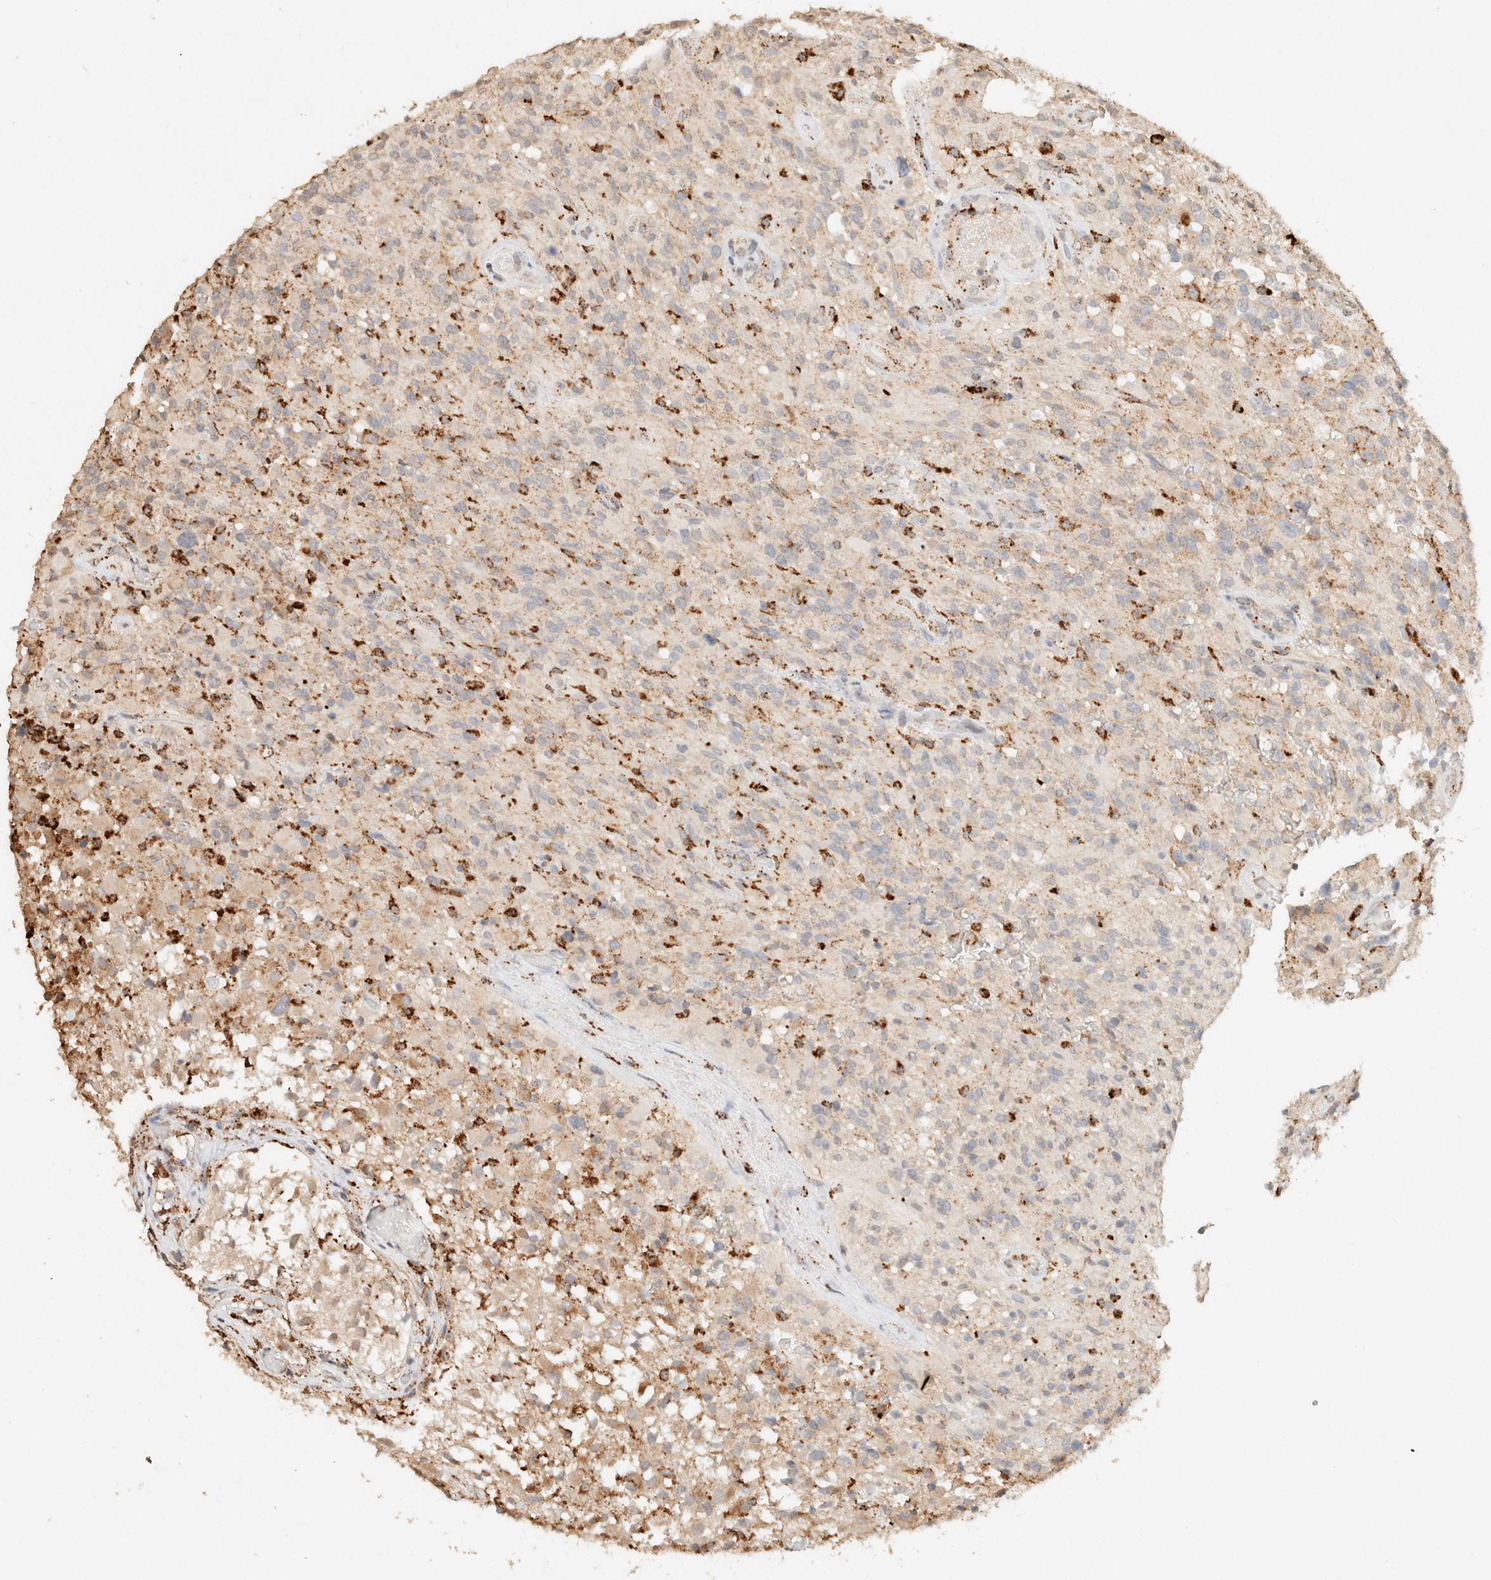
{"staining": {"intensity": "moderate", "quantity": "<25%", "location": "cytoplasmic/membranous"}, "tissue": "glioma", "cell_type": "Tumor cells", "image_type": "cancer", "snomed": [{"axis": "morphology", "description": "Glioma, malignant, High grade"}, {"axis": "topography", "description": "Brain"}], "caption": "Immunohistochemistry (IHC) histopathology image of human malignant glioma (high-grade) stained for a protein (brown), which displays low levels of moderate cytoplasmic/membranous staining in about <25% of tumor cells.", "gene": "CTSC", "patient": {"sex": "male", "age": 71}}